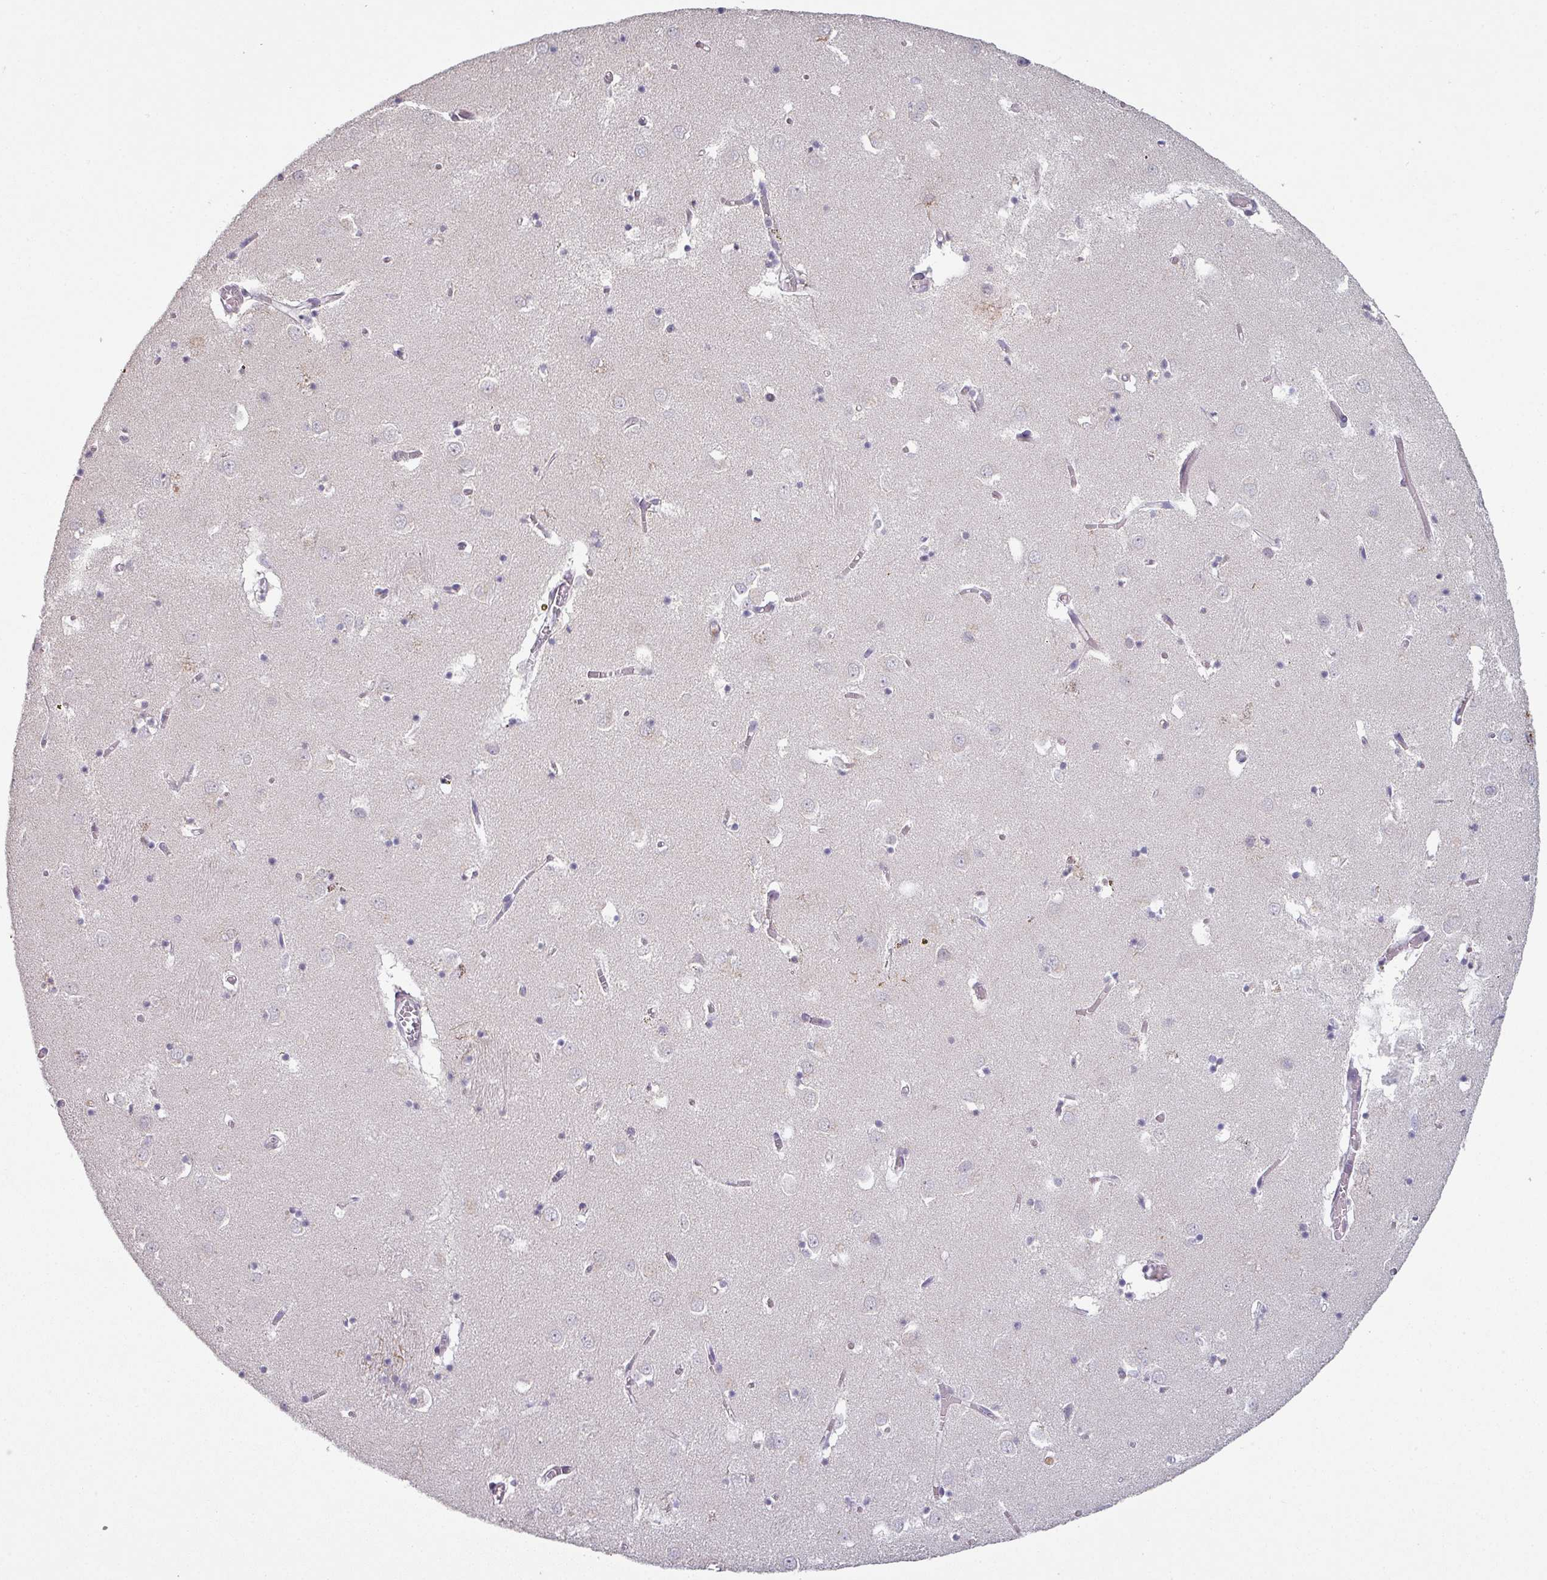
{"staining": {"intensity": "negative", "quantity": "none", "location": "none"}, "tissue": "caudate", "cell_type": "Glial cells", "image_type": "normal", "snomed": [{"axis": "morphology", "description": "Normal tissue, NOS"}, {"axis": "topography", "description": "Lateral ventricle wall"}], "caption": "Immunohistochemistry (IHC) micrograph of normal caudate: human caudate stained with DAB exhibits no significant protein staining in glial cells. (Immunohistochemistry, brightfield microscopy, high magnification).", "gene": "MAGEC3", "patient": {"sex": "male", "age": 70}}